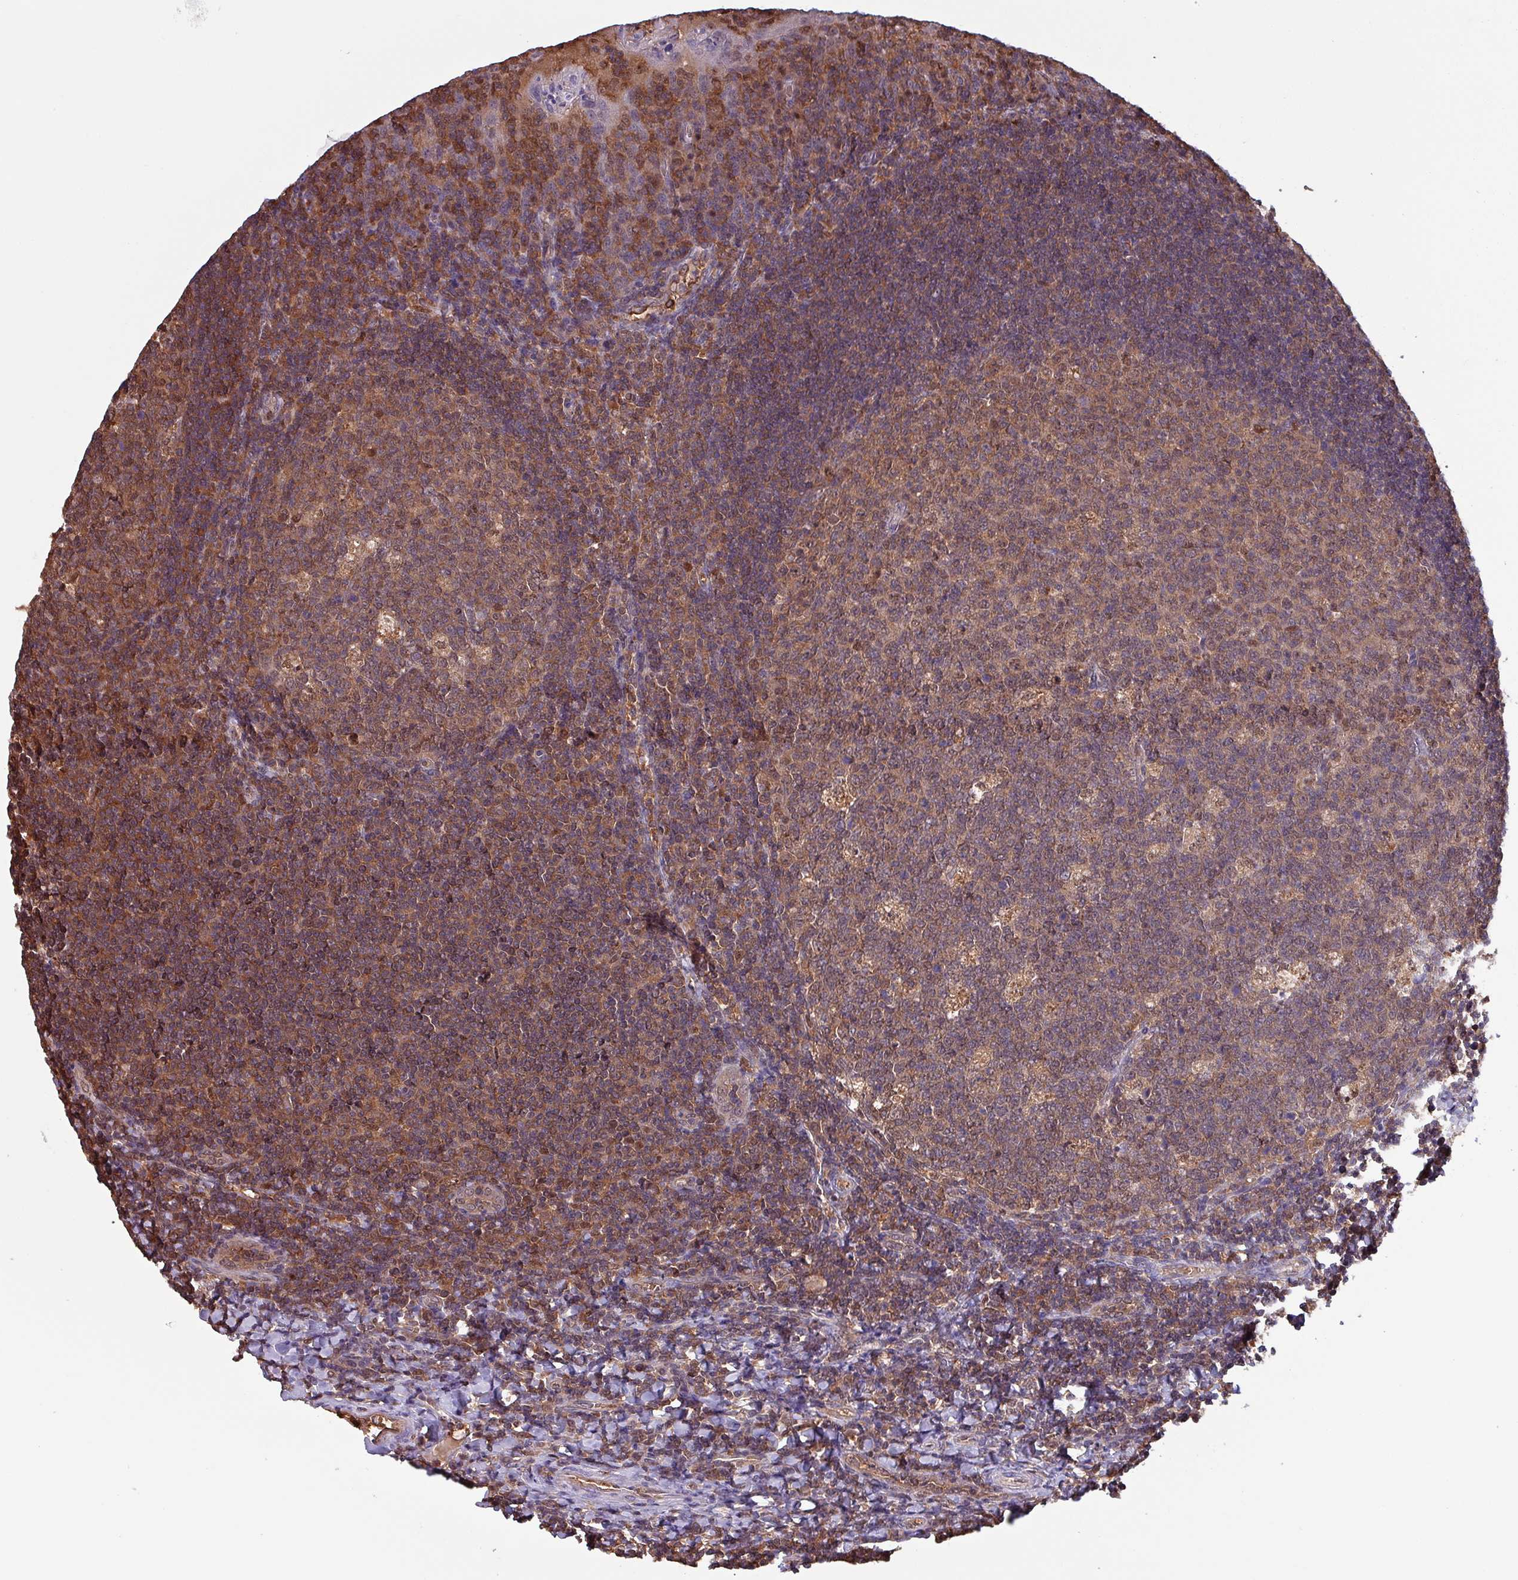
{"staining": {"intensity": "moderate", "quantity": ">75%", "location": "cytoplasmic/membranous"}, "tissue": "tonsil", "cell_type": "Germinal center cells", "image_type": "normal", "snomed": [{"axis": "morphology", "description": "Normal tissue, NOS"}, {"axis": "topography", "description": "Tonsil"}], "caption": "Immunohistochemistry photomicrograph of normal human tonsil stained for a protein (brown), which shows medium levels of moderate cytoplasmic/membranous staining in about >75% of germinal center cells.", "gene": "PSMB8", "patient": {"sex": "male", "age": 17}}